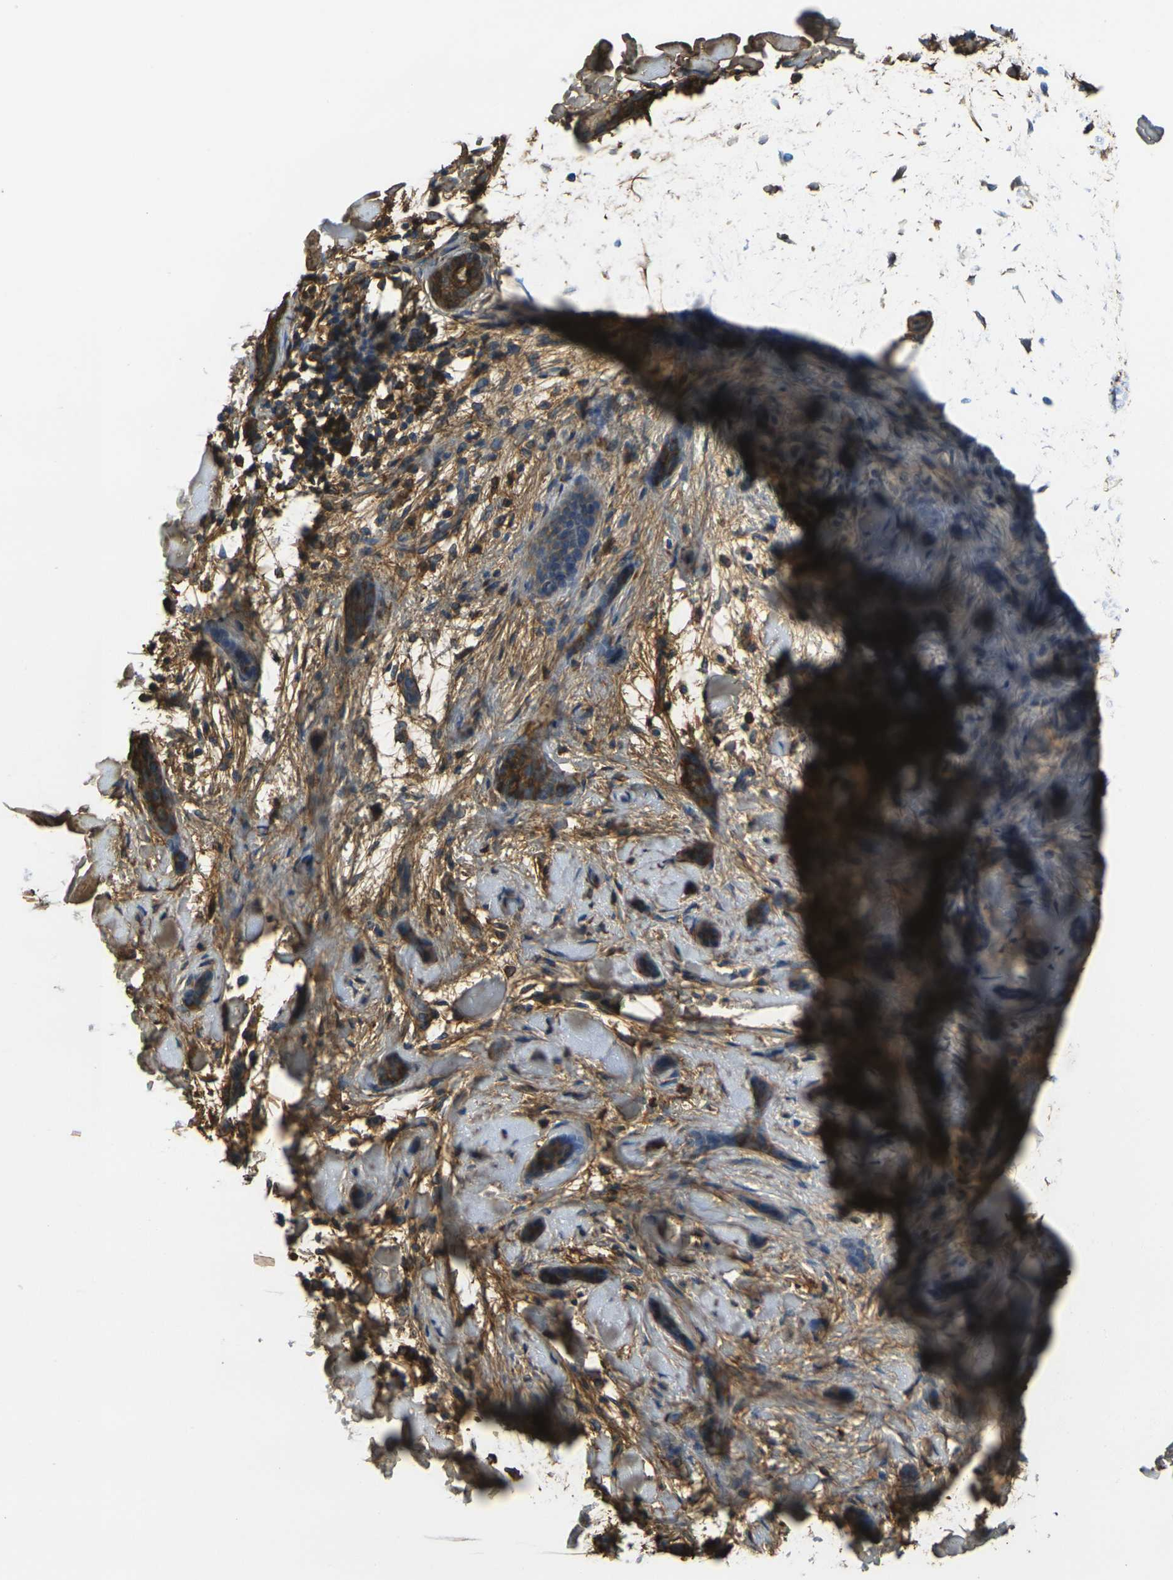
{"staining": {"intensity": "moderate", "quantity": ">75%", "location": "cytoplasmic/membranous"}, "tissue": "skin cancer", "cell_type": "Tumor cells", "image_type": "cancer", "snomed": [{"axis": "morphology", "description": "Basal cell carcinoma"}, {"axis": "topography", "description": "Skin"}], "caption": "Tumor cells exhibit medium levels of moderate cytoplasmic/membranous positivity in about >75% of cells in skin cancer (basal cell carcinoma). (brown staining indicates protein expression, while blue staining denotes nuclei).", "gene": "PLCD1", "patient": {"sex": "female", "age": 58}}